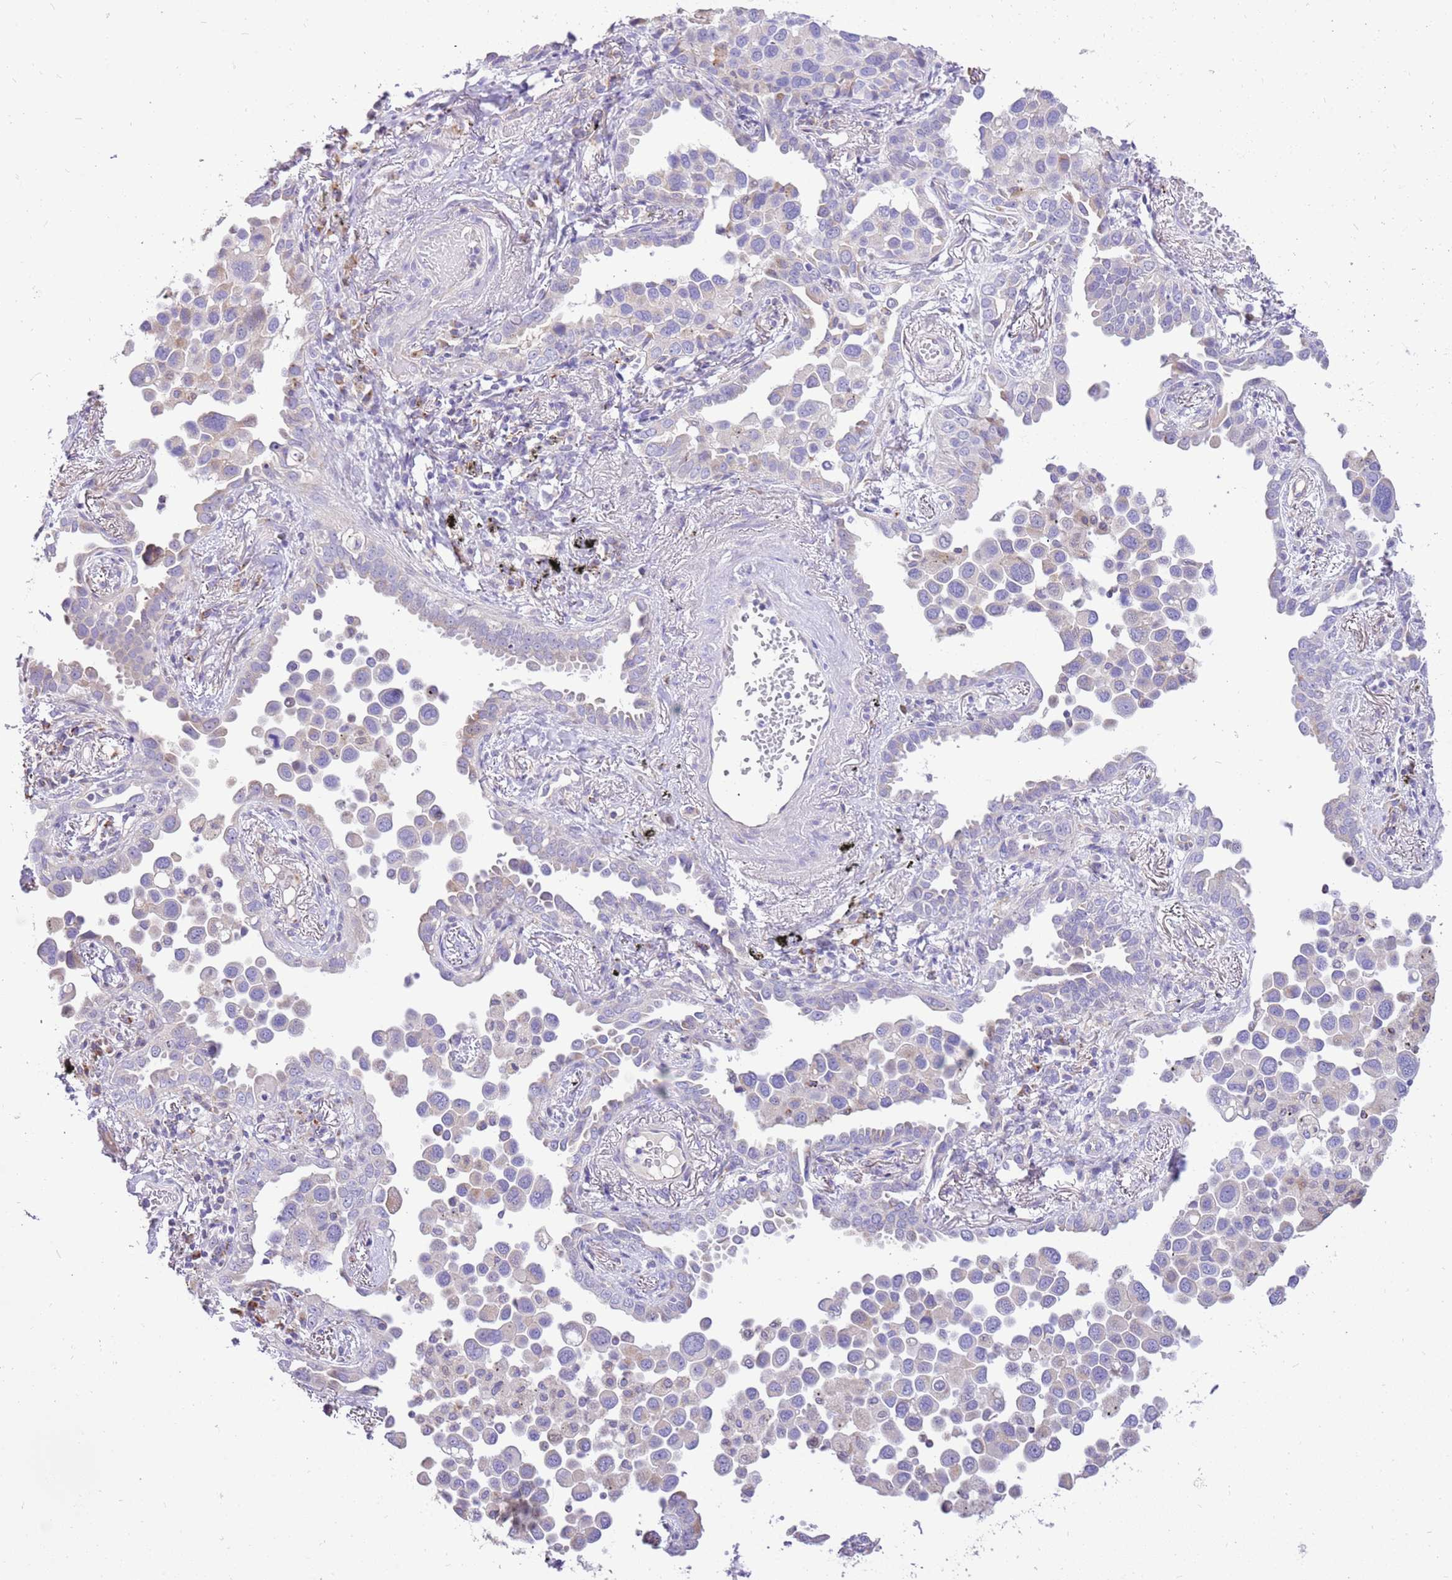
{"staining": {"intensity": "negative", "quantity": "none", "location": "none"}, "tissue": "lung cancer", "cell_type": "Tumor cells", "image_type": "cancer", "snomed": [{"axis": "morphology", "description": "Adenocarcinoma, NOS"}, {"axis": "topography", "description": "Lung"}], "caption": "This image is of lung adenocarcinoma stained with immunohistochemistry (IHC) to label a protein in brown with the nuclei are counter-stained blue. There is no staining in tumor cells.", "gene": "COX17", "patient": {"sex": "male", "age": 67}}